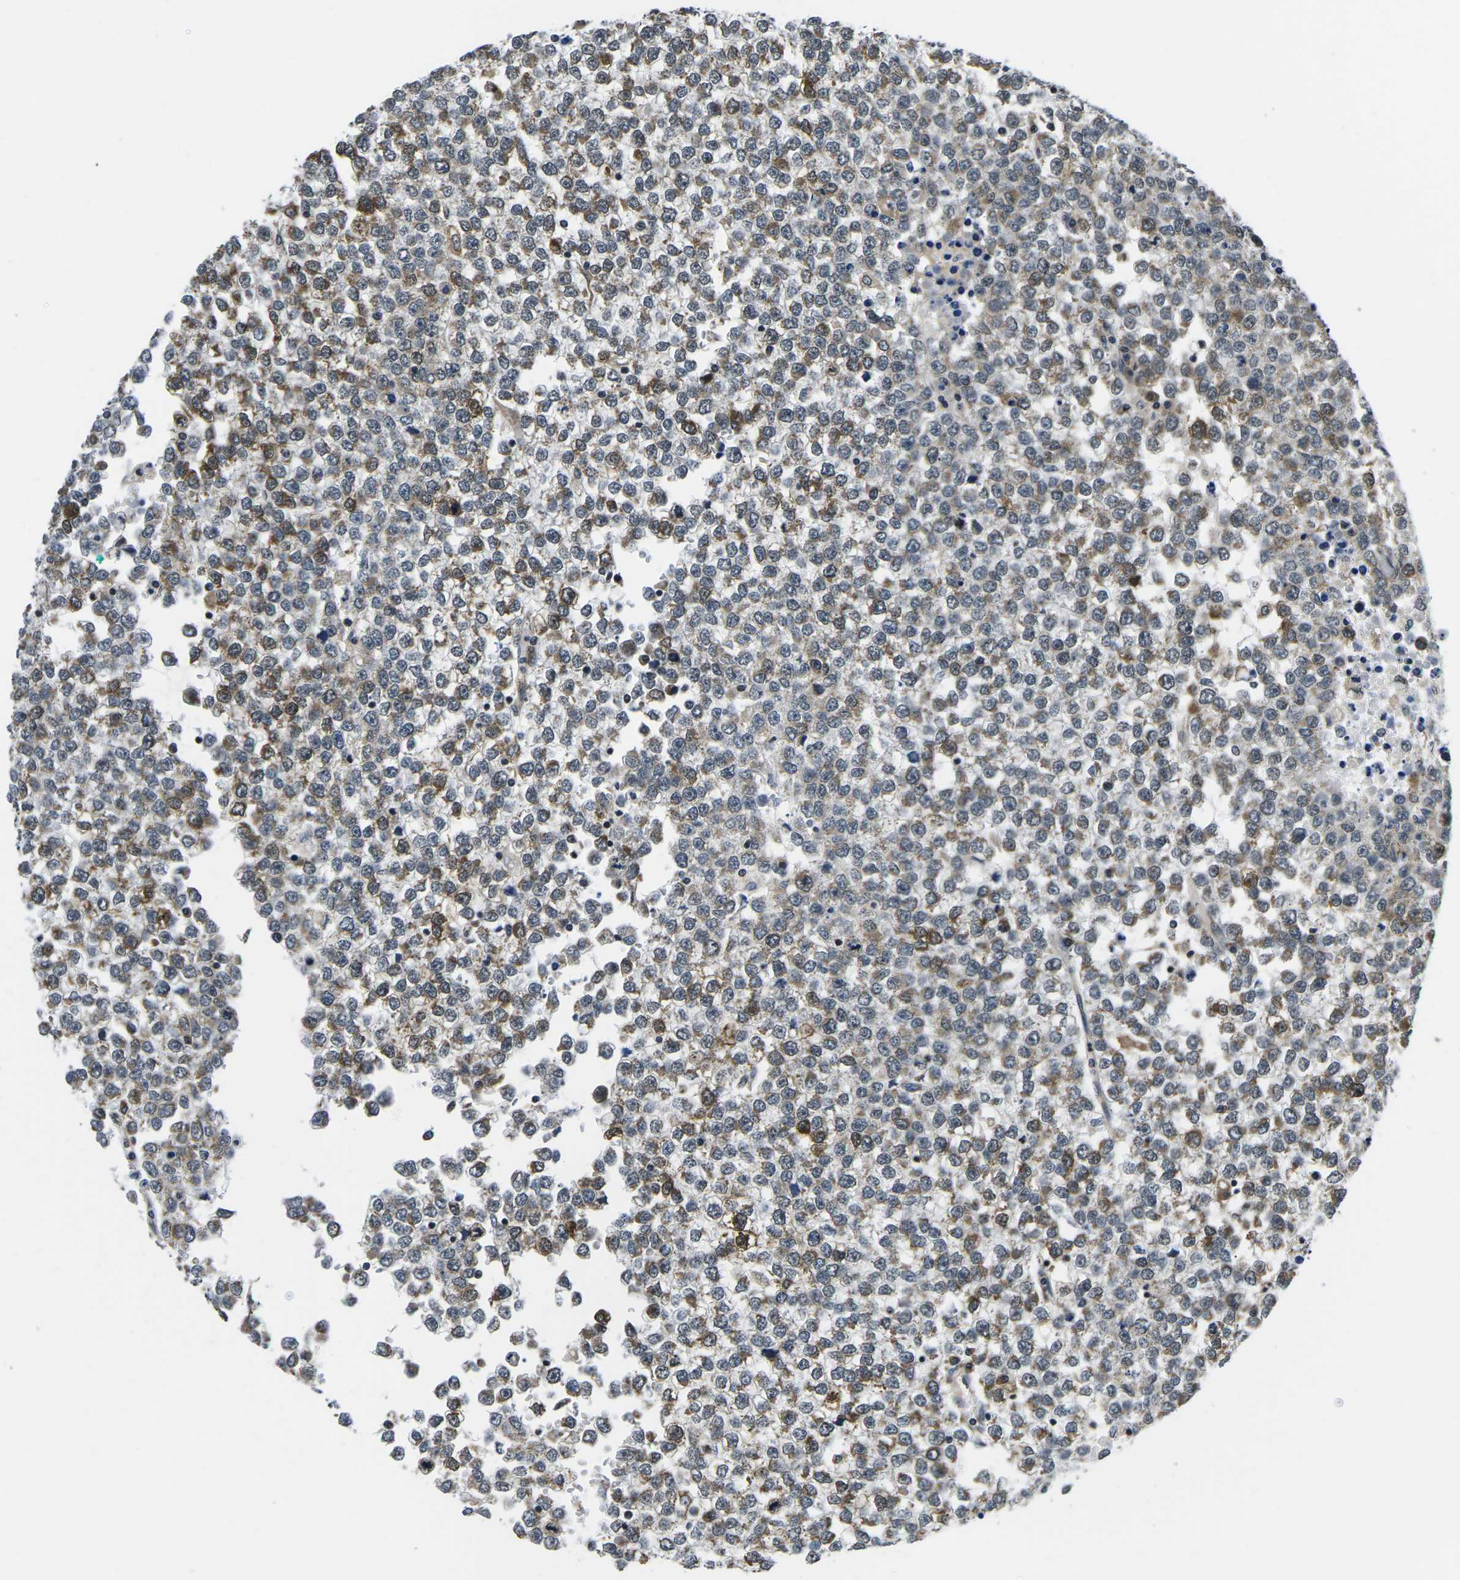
{"staining": {"intensity": "moderate", "quantity": "25%-75%", "location": "cytoplasmic/membranous,nuclear"}, "tissue": "testis cancer", "cell_type": "Tumor cells", "image_type": "cancer", "snomed": [{"axis": "morphology", "description": "Seminoma, NOS"}, {"axis": "topography", "description": "Testis"}], "caption": "Immunohistochemical staining of human testis cancer (seminoma) shows medium levels of moderate cytoplasmic/membranous and nuclear protein positivity in about 25%-75% of tumor cells. The staining is performed using DAB (3,3'-diaminobenzidine) brown chromogen to label protein expression. The nuclei are counter-stained blue using hematoxylin.", "gene": "CCNE1", "patient": {"sex": "male", "age": 65}}